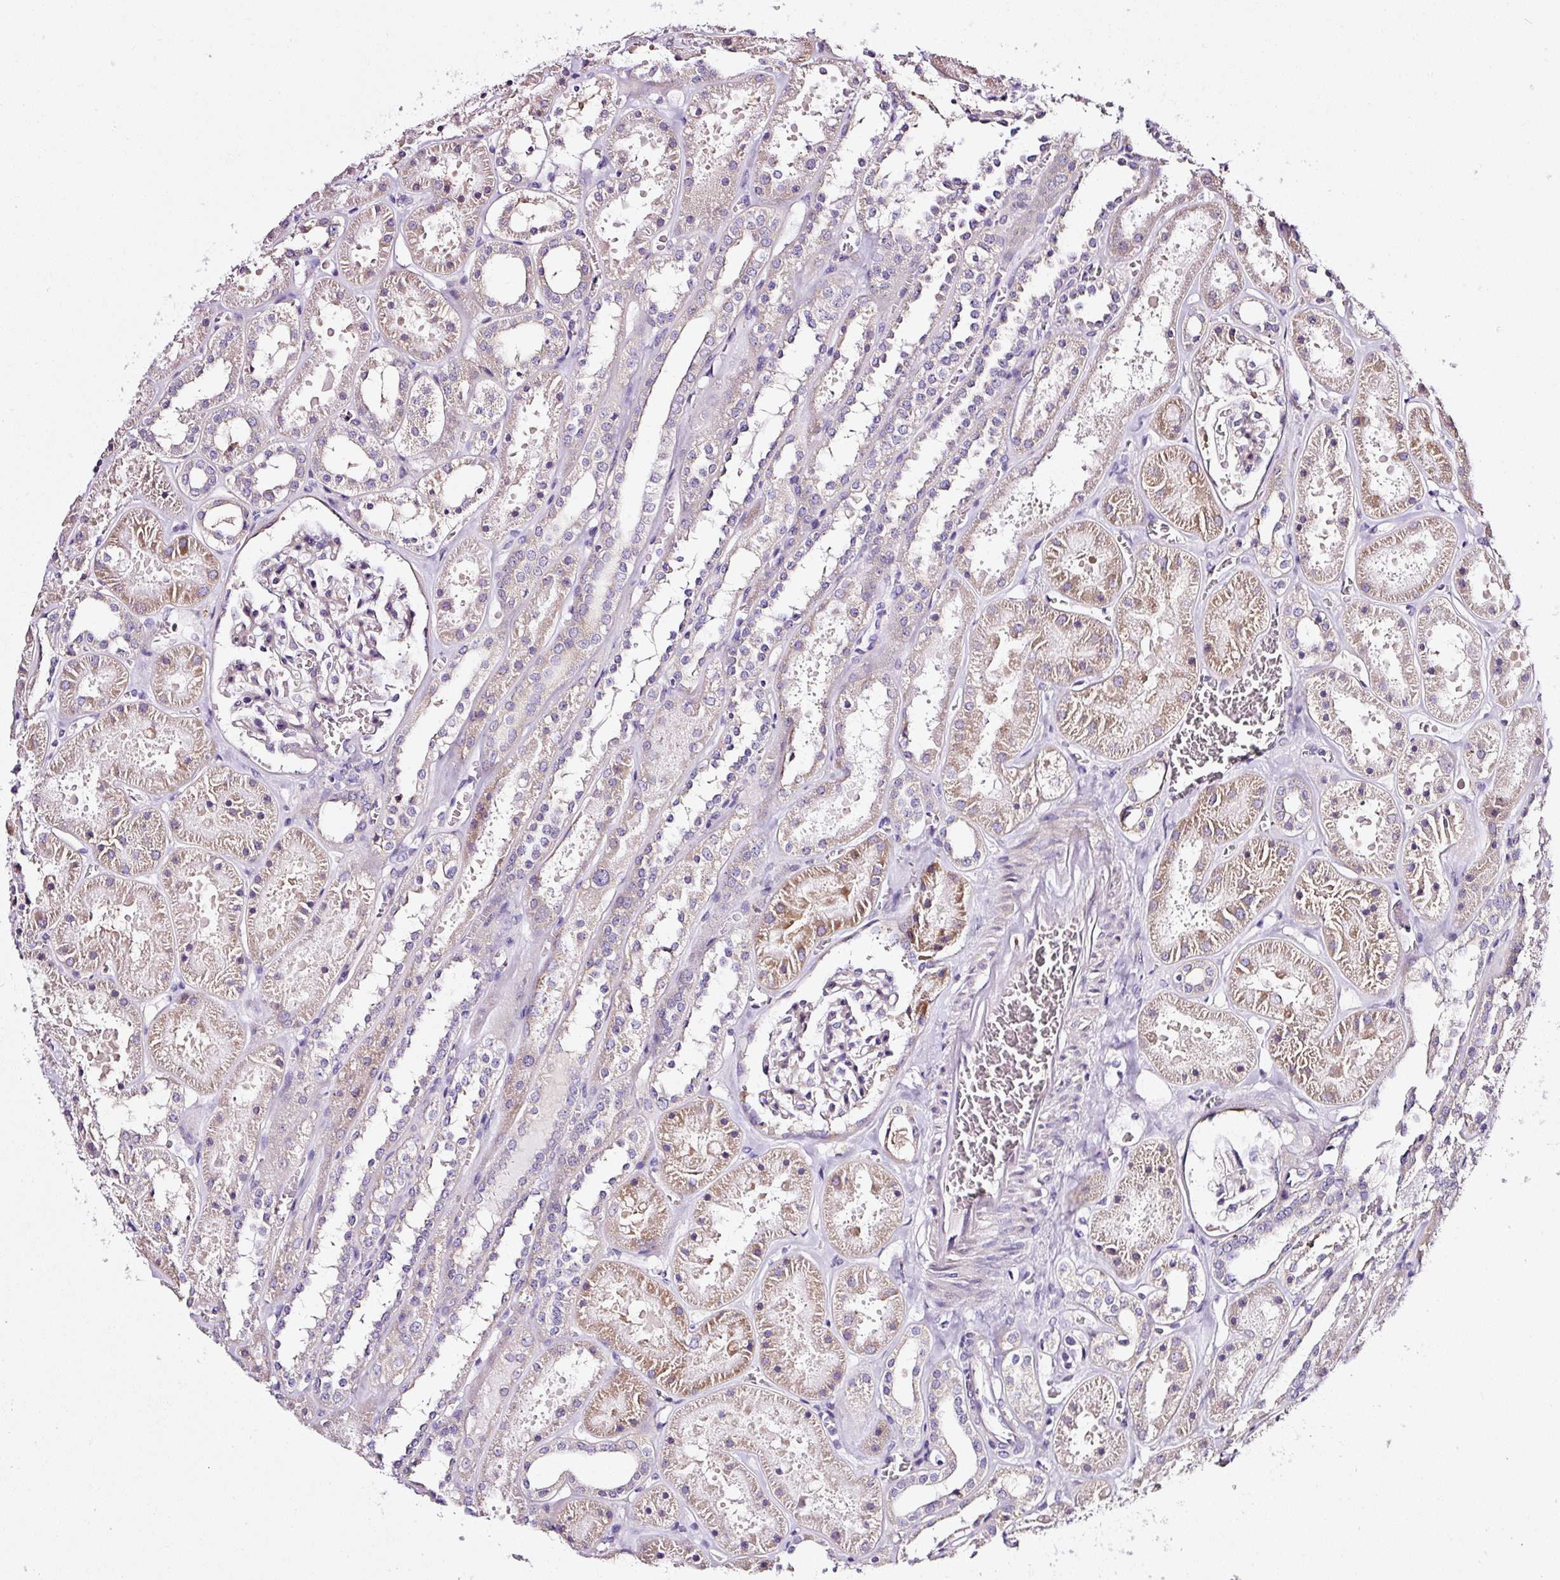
{"staining": {"intensity": "negative", "quantity": "none", "location": "none"}, "tissue": "kidney", "cell_type": "Cells in glomeruli", "image_type": "normal", "snomed": [{"axis": "morphology", "description": "Normal tissue, NOS"}, {"axis": "topography", "description": "Kidney"}], "caption": "Immunohistochemical staining of normal human kidney displays no significant staining in cells in glomeruli.", "gene": "RPL10A", "patient": {"sex": "female", "age": 41}}